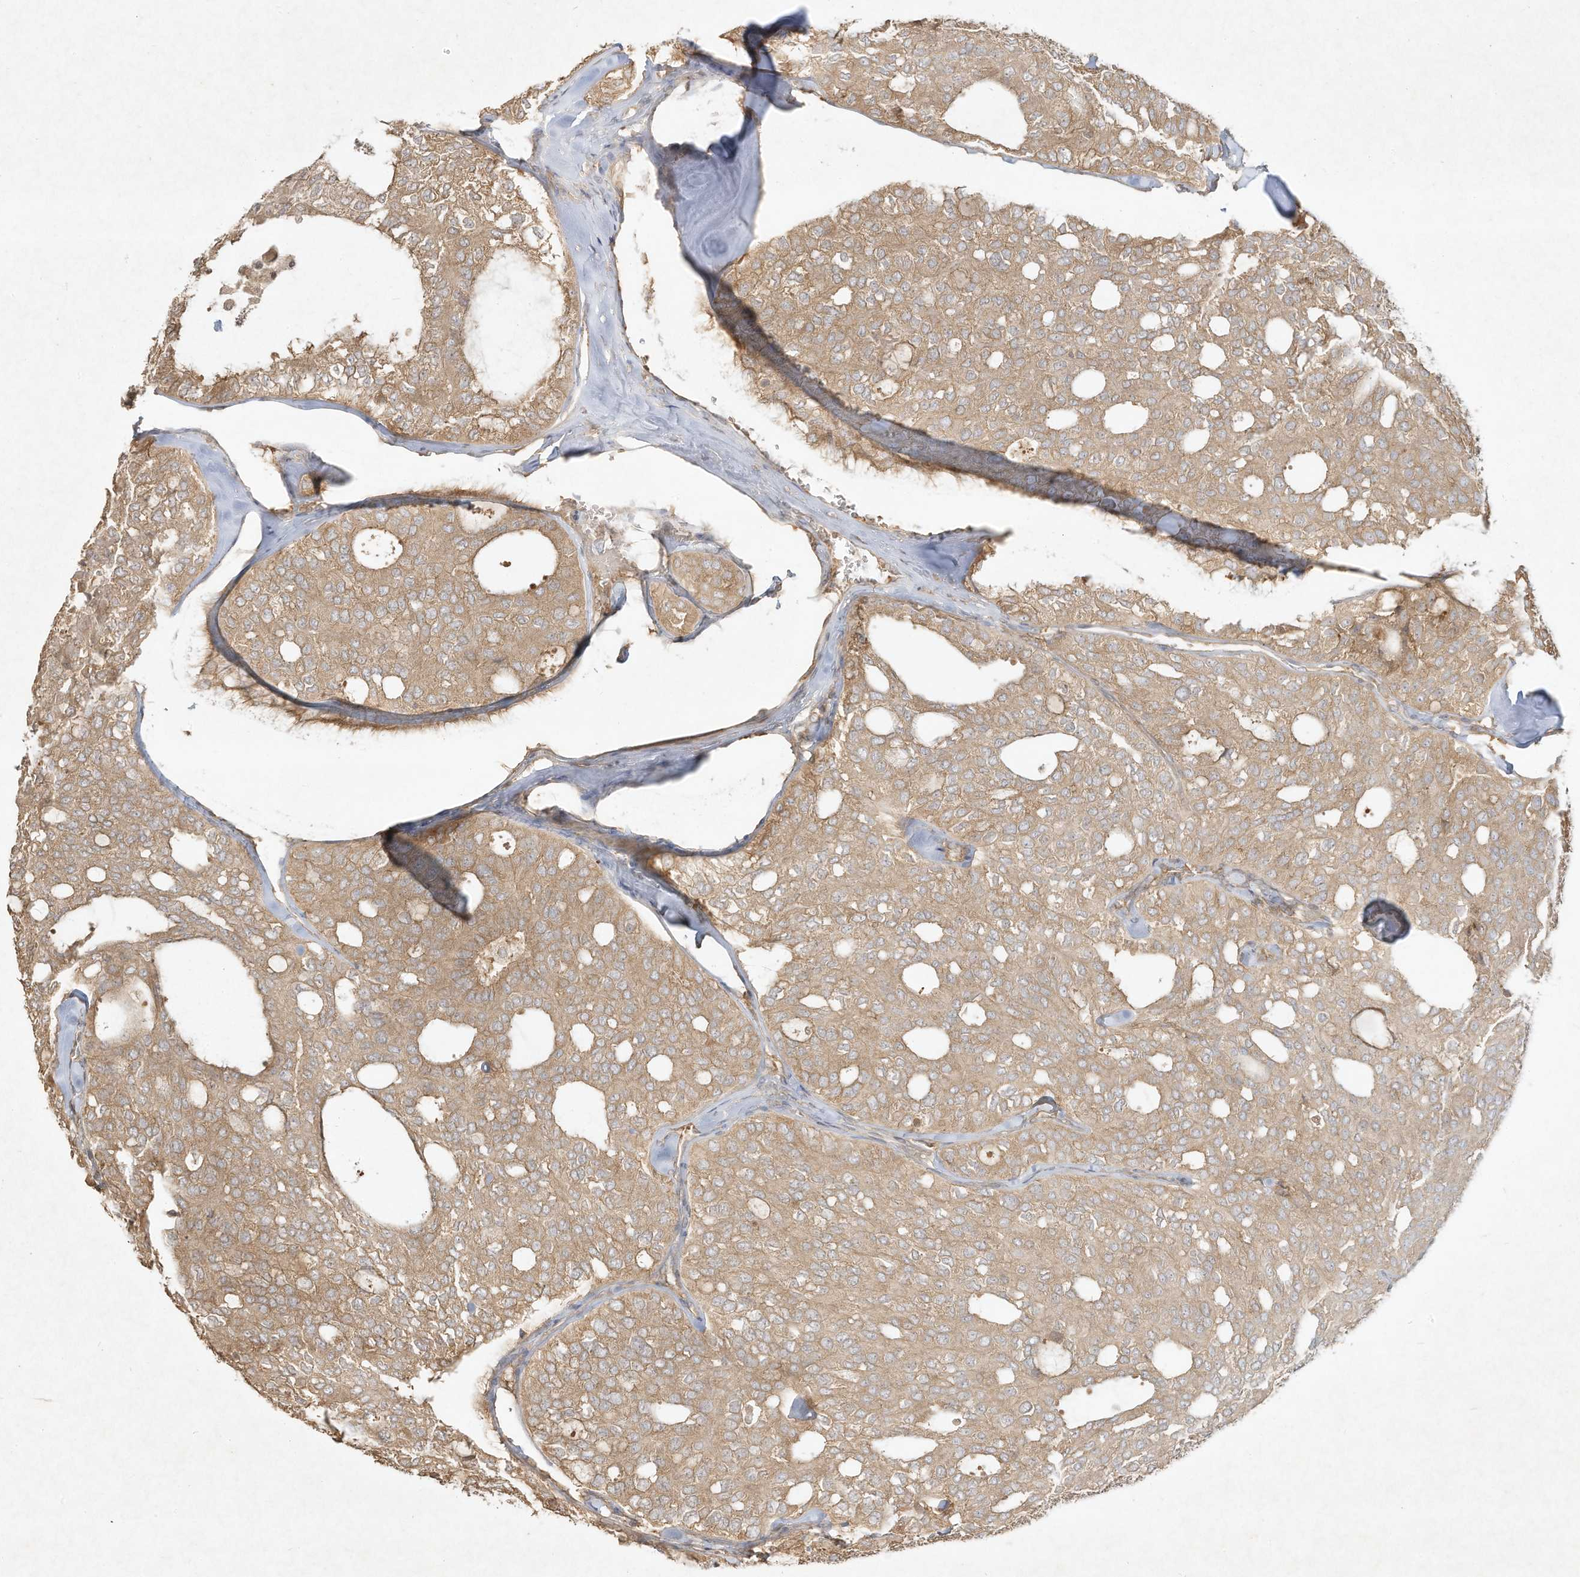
{"staining": {"intensity": "moderate", "quantity": ">75%", "location": "cytoplasmic/membranous"}, "tissue": "thyroid cancer", "cell_type": "Tumor cells", "image_type": "cancer", "snomed": [{"axis": "morphology", "description": "Follicular adenoma carcinoma, NOS"}, {"axis": "topography", "description": "Thyroid gland"}], "caption": "Protein expression by immunohistochemistry reveals moderate cytoplasmic/membranous expression in approximately >75% of tumor cells in follicular adenoma carcinoma (thyroid). (Brightfield microscopy of DAB IHC at high magnification).", "gene": "DYNC1I2", "patient": {"sex": "male", "age": 75}}